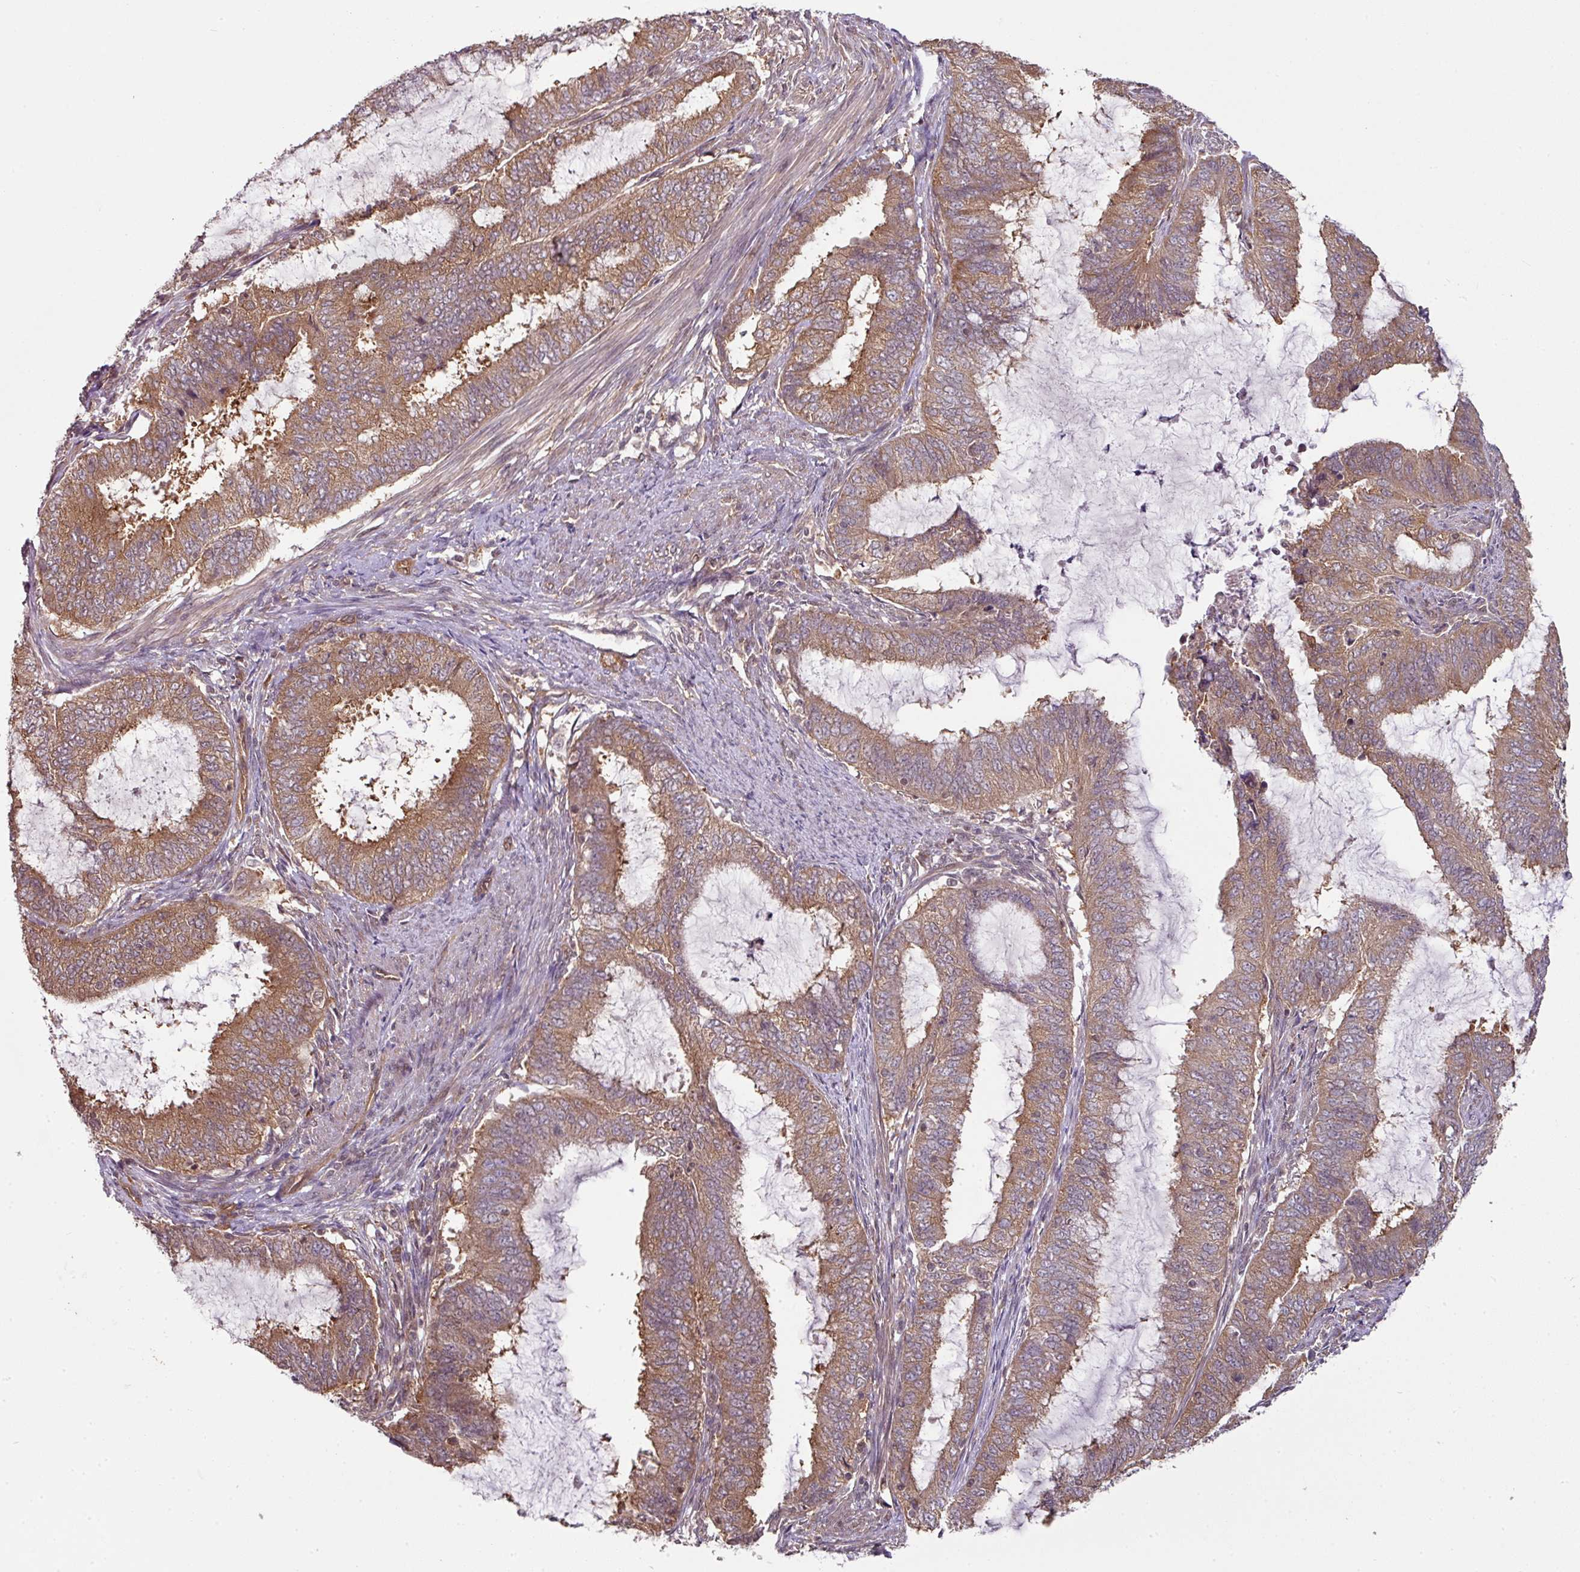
{"staining": {"intensity": "moderate", "quantity": ">75%", "location": "cytoplasmic/membranous"}, "tissue": "endometrial cancer", "cell_type": "Tumor cells", "image_type": "cancer", "snomed": [{"axis": "morphology", "description": "Adenocarcinoma, NOS"}, {"axis": "topography", "description": "Endometrium"}], "caption": "Tumor cells reveal medium levels of moderate cytoplasmic/membranous expression in approximately >75% of cells in human endometrial adenocarcinoma.", "gene": "ANKRD18A", "patient": {"sex": "female", "age": 51}}